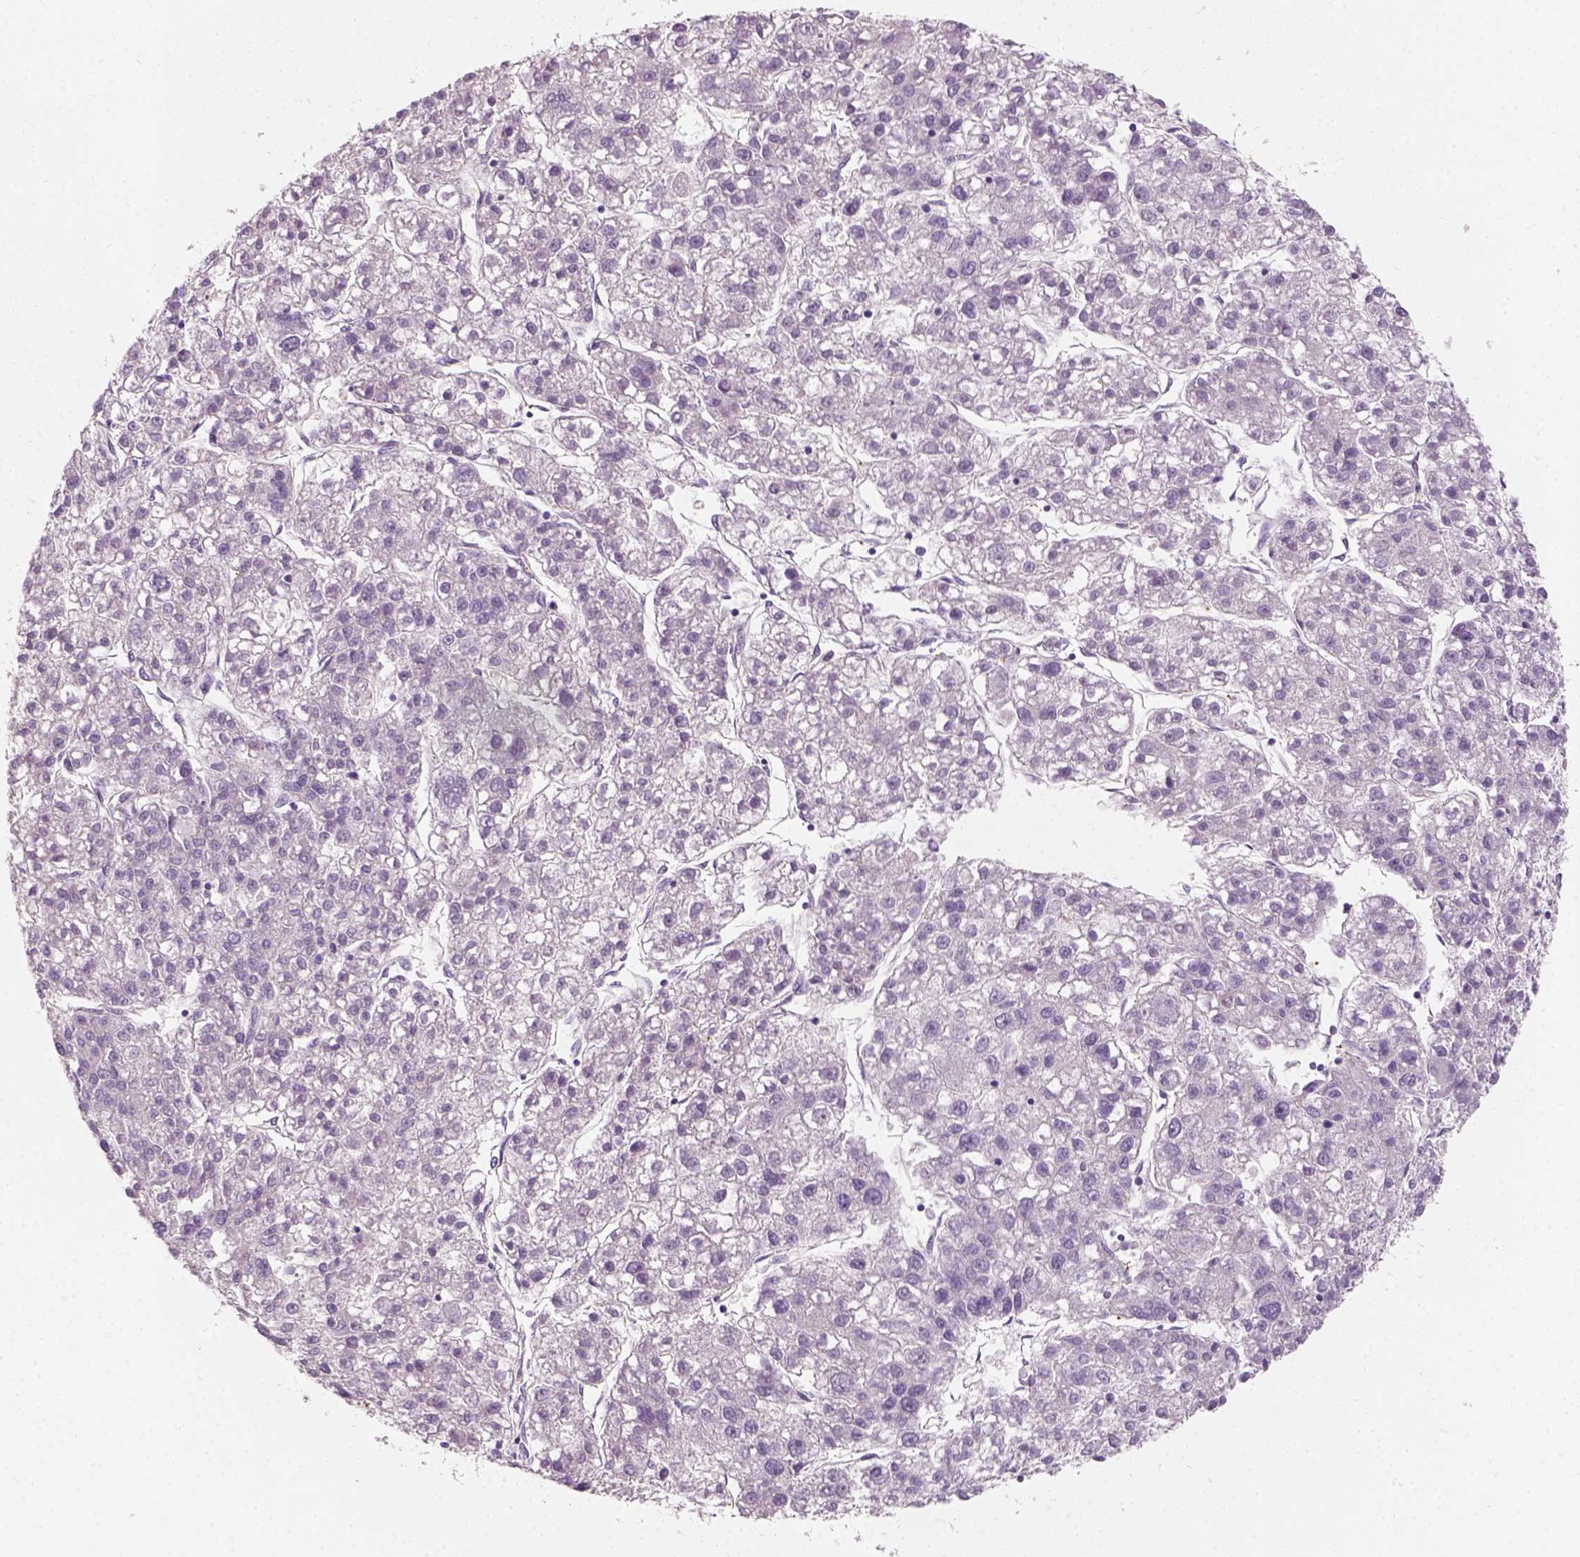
{"staining": {"intensity": "negative", "quantity": "none", "location": "none"}, "tissue": "liver cancer", "cell_type": "Tumor cells", "image_type": "cancer", "snomed": [{"axis": "morphology", "description": "Carcinoma, Hepatocellular, NOS"}, {"axis": "topography", "description": "Liver"}], "caption": "An immunohistochemistry image of liver cancer is shown. There is no staining in tumor cells of liver cancer.", "gene": "FAM163B", "patient": {"sex": "male", "age": 56}}